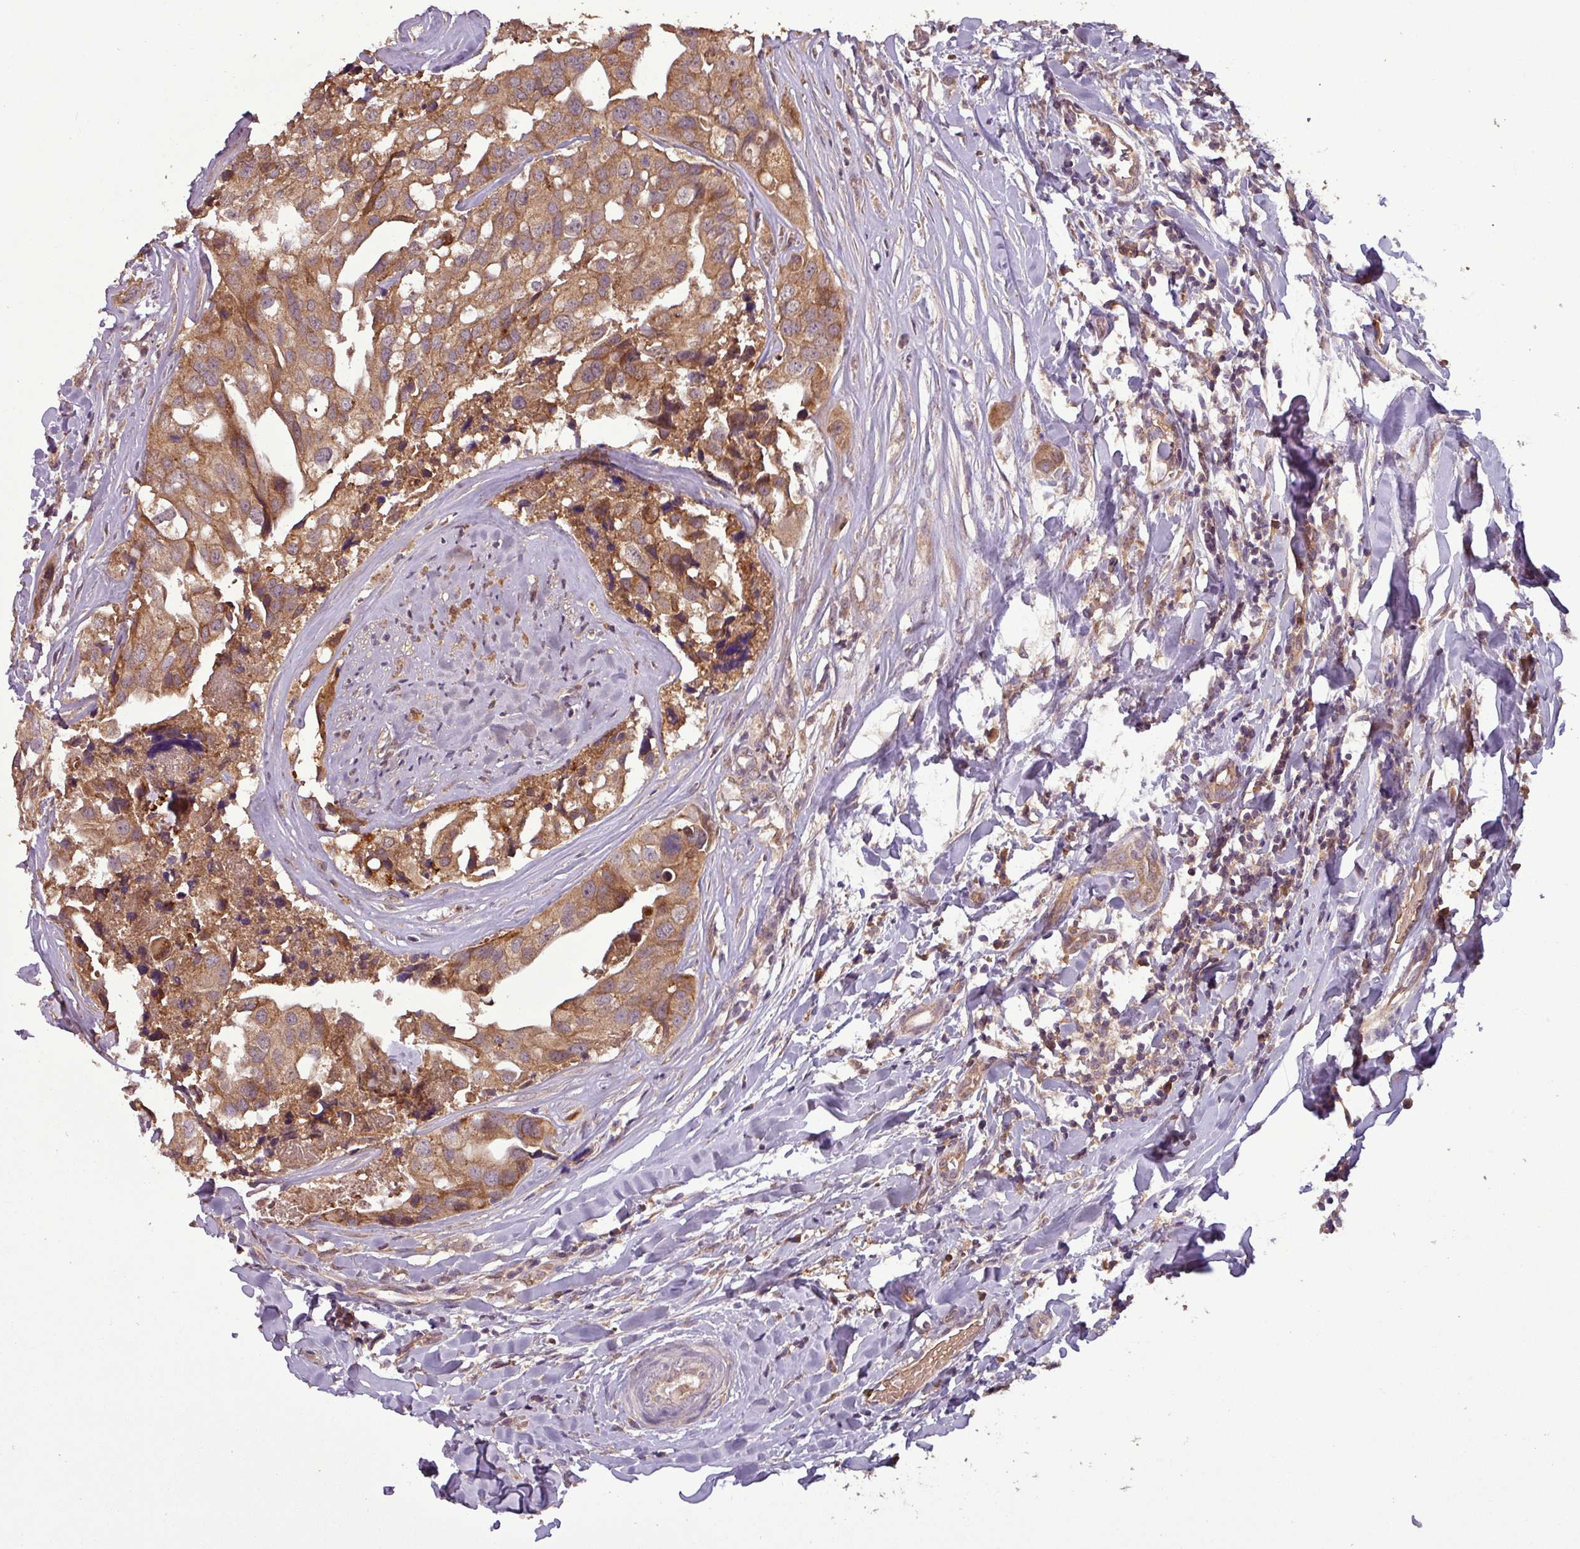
{"staining": {"intensity": "moderate", "quantity": ">75%", "location": "cytoplasmic/membranous"}, "tissue": "head and neck cancer", "cell_type": "Tumor cells", "image_type": "cancer", "snomed": [{"axis": "morphology", "description": "Adenocarcinoma, NOS"}, {"axis": "morphology", "description": "Adenocarcinoma, metastatic, NOS"}, {"axis": "topography", "description": "Head-Neck"}], "caption": "Immunohistochemistry (IHC) histopathology image of metastatic adenocarcinoma (head and neck) stained for a protein (brown), which shows medium levels of moderate cytoplasmic/membranous positivity in approximately >75% of tumor cells.", "gene": "NT5C3A", "patient": {"sex": "male", "age": 75}}